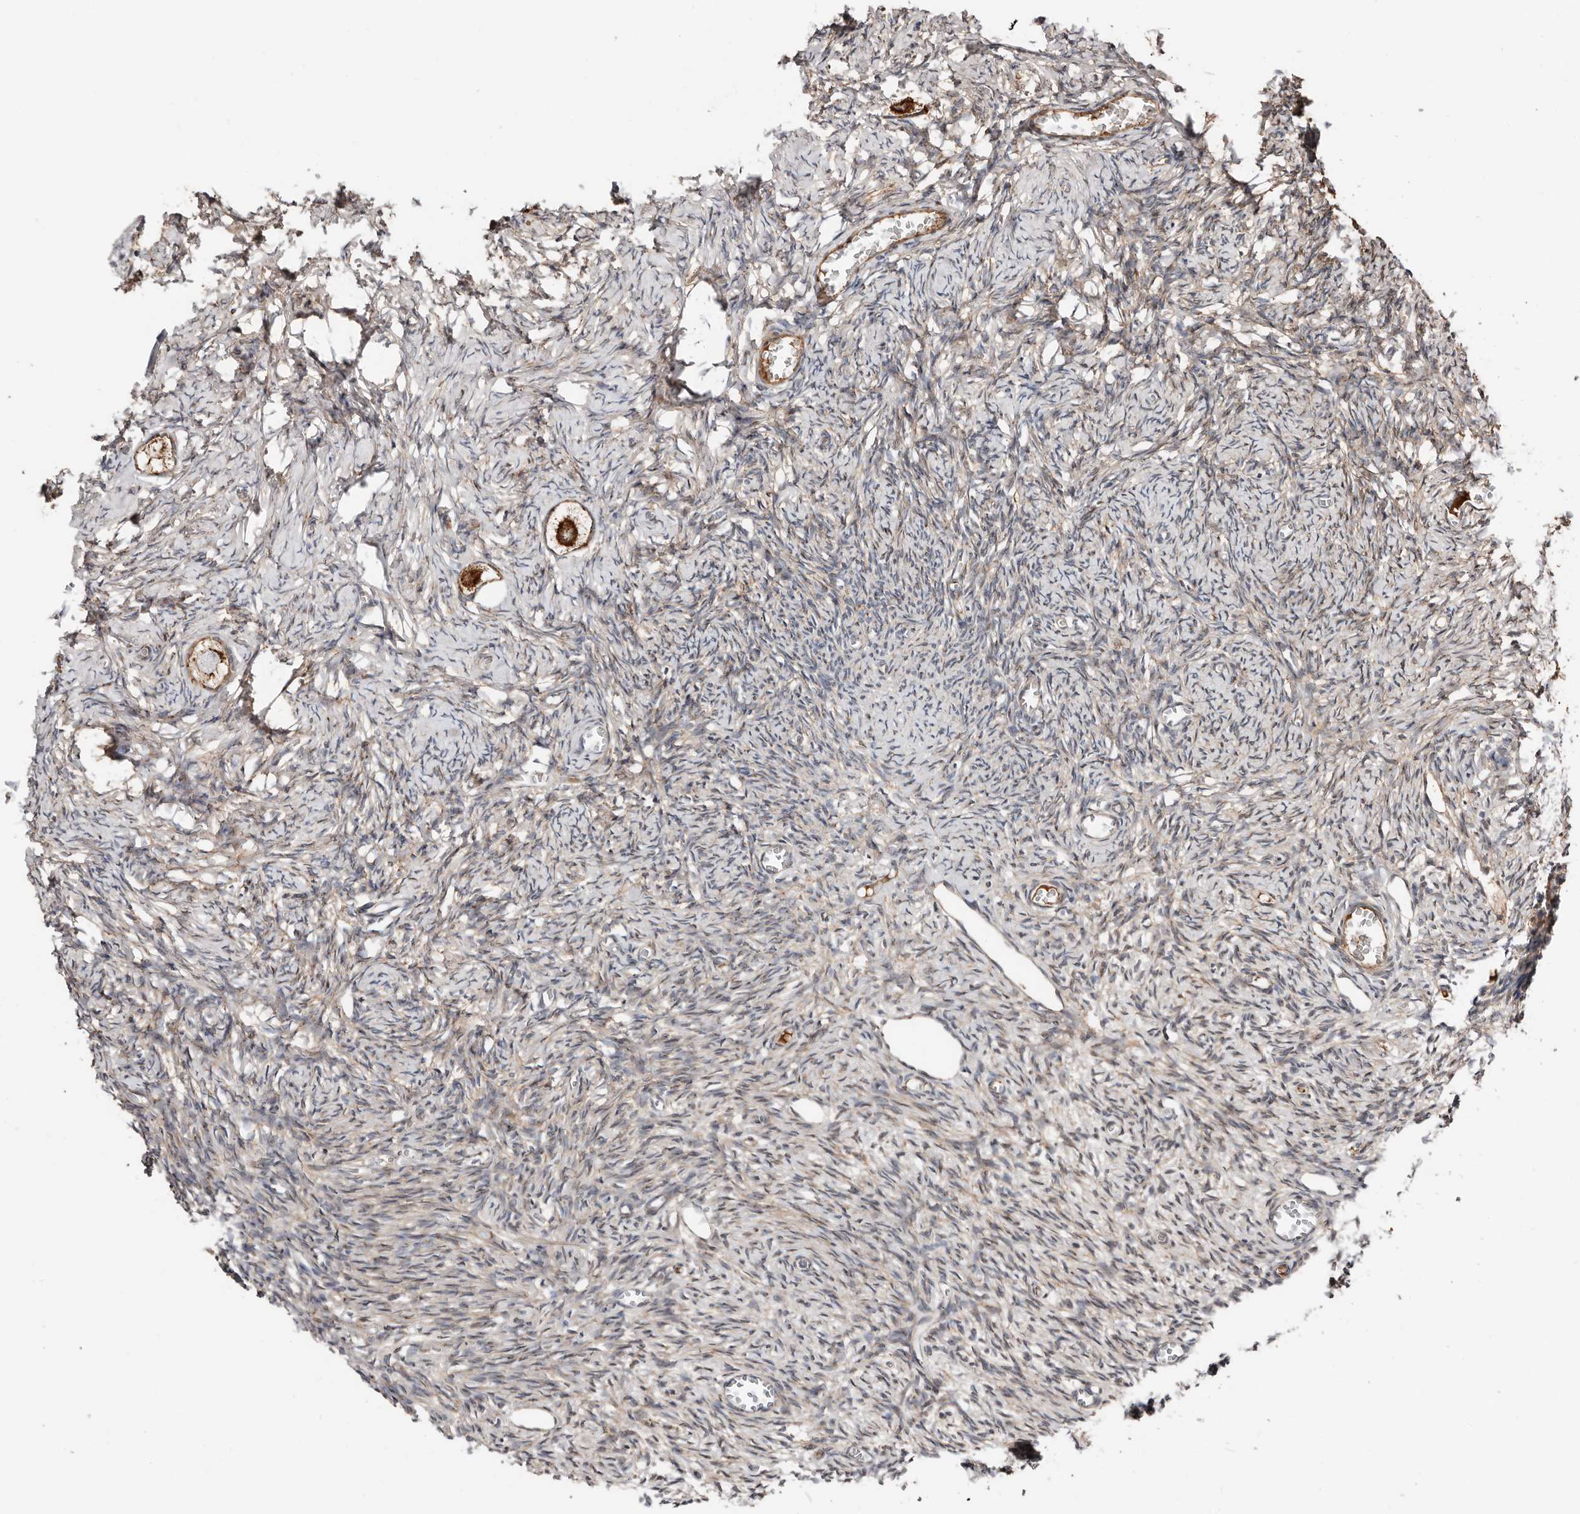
{"staining": {"intensity": "strong", "quantity": ">75%", "location": "cytoplasmic/membranous"}, "tissue": "ovary", "cell_type": "Follicle cells", "image_type": "normal", "snomed": [{"axis": "morphology", "description": "Normal tissue, NOS"}, {"axis": "topography", "description": "Ovary"}], "caption": "Immunohistochemical staining of benign human ovary shows strong cytoplasmic/membranous protein positivity in approximately >75% of follicle cells. The protein is stained brown, and the nuclei are stained in blue (DAB IHC with brightfield microscopy, high magnification).", "gene": "COG1", "patient": {"sex": "female", "age": 27}}